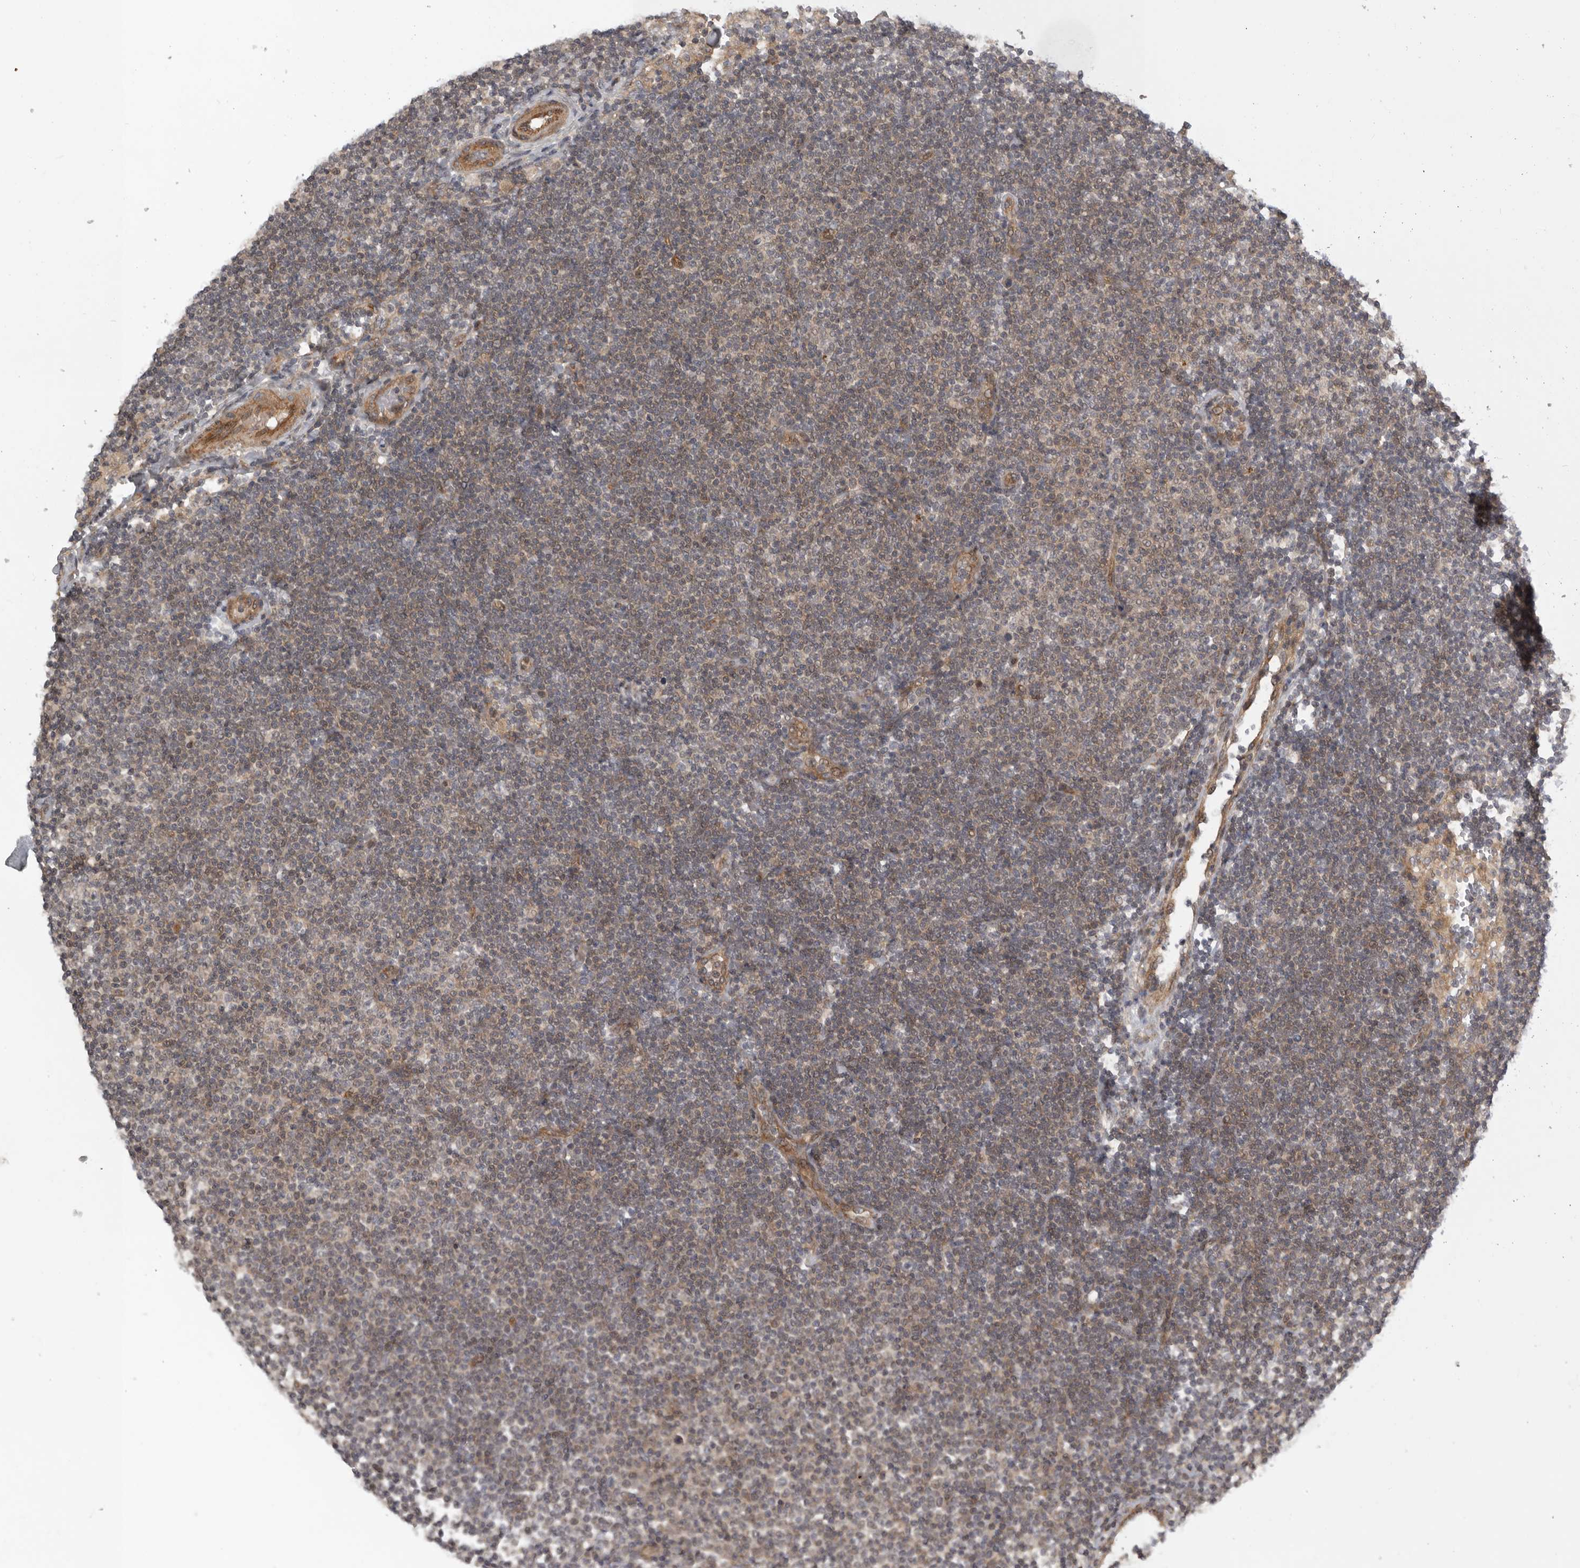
{"staining": {"intensity": "negative", "quantity": "none", "location": "none"}, "tissue": "lymphoma", "cell_type": "Tumor cells", "image_type": "cancer", "snomed": [{"axis": "morphology", "description": "Malignant lymphoma, non-Hodgkin's type, Low grade"}, {"axis": "topography", "description": "Lymph node"}], "caption": "High power microscopy histopathology image of an immunohistochemistry (IHC) photomicrograph of malignant lymphoma, non-Hodgkin's type (low-grade), revealing no significant positivity in tumor cells.", "gene": "CUEDC1", "patient": {"sex": "female", "age": 53}}